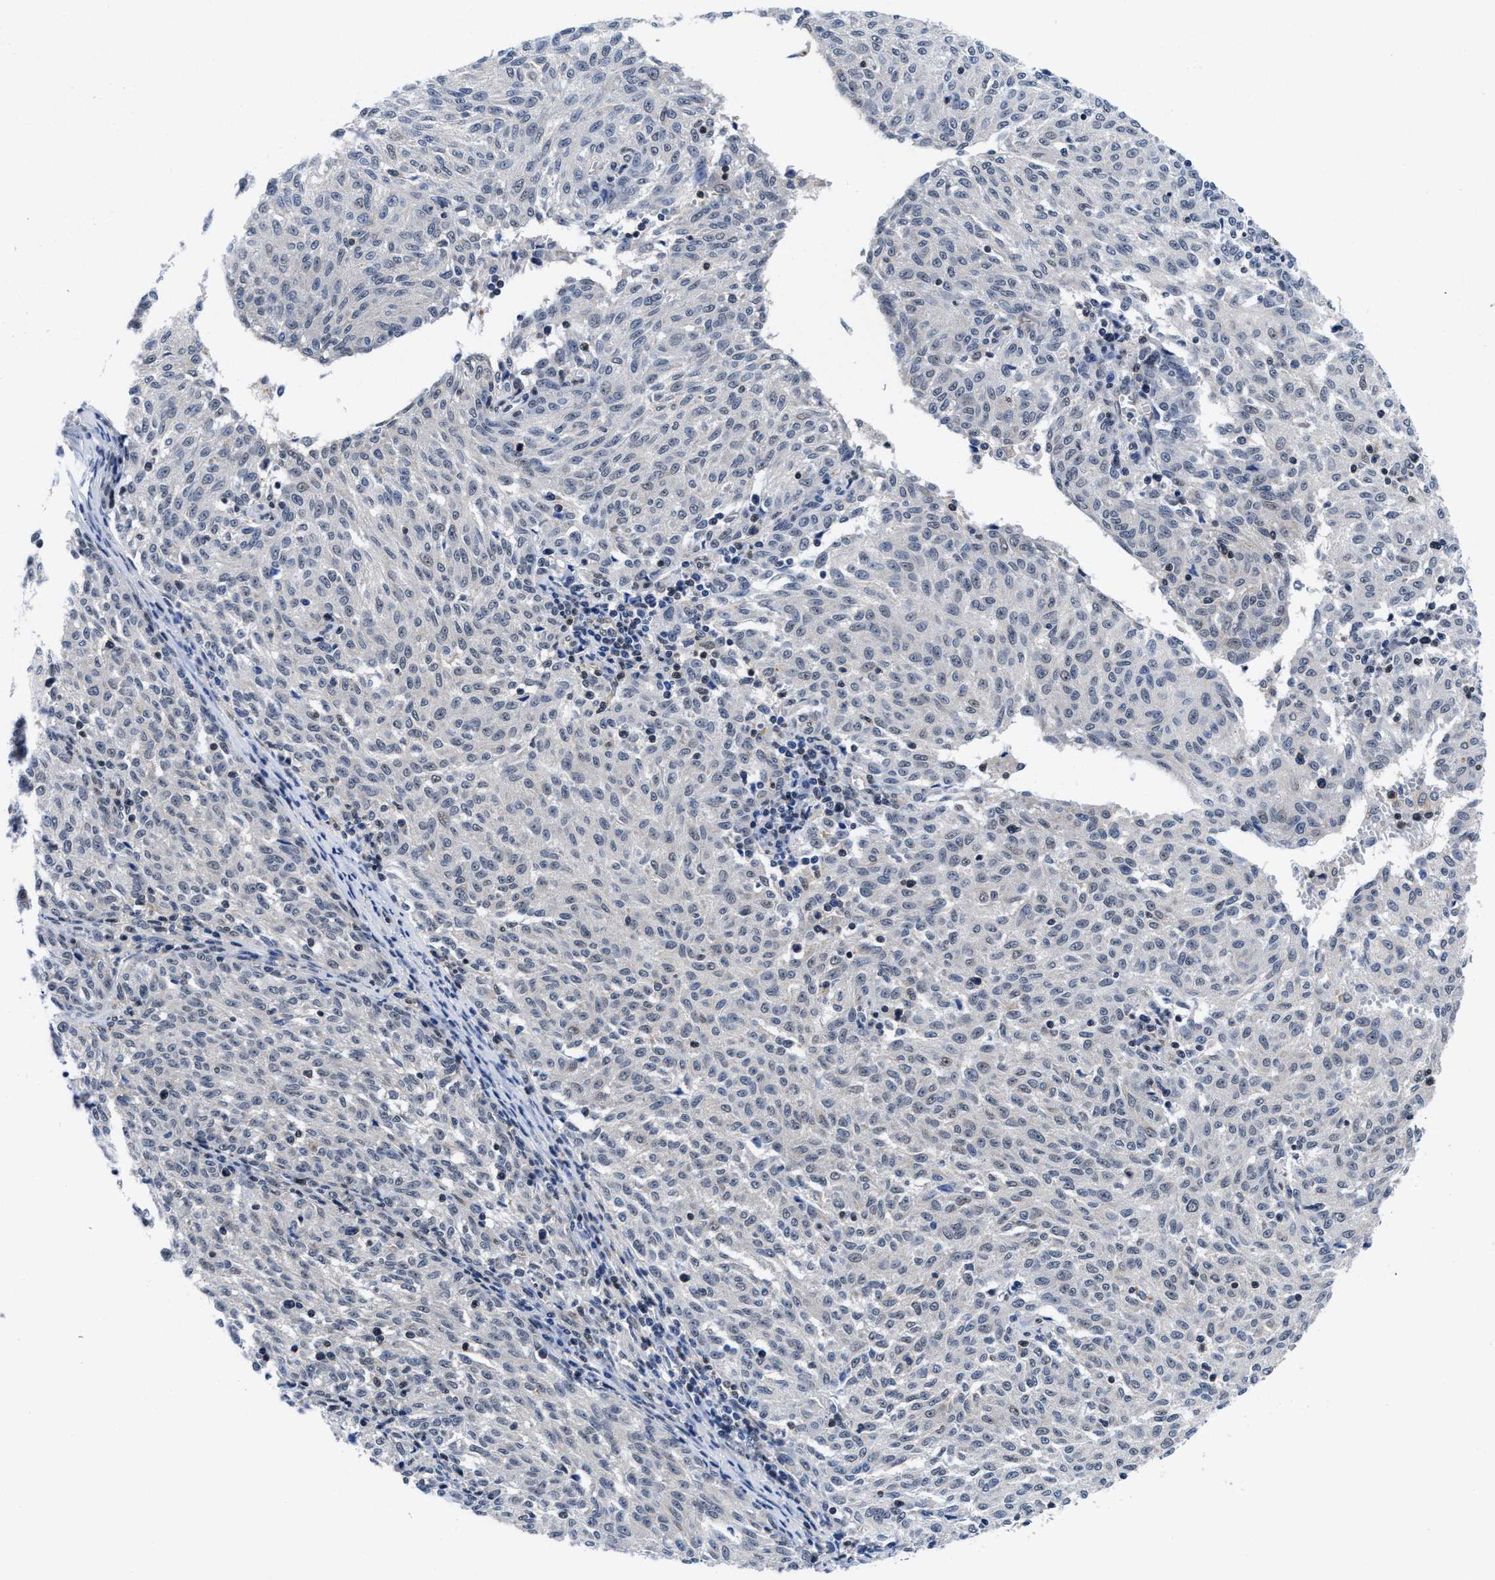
{"staining": {"intensity": "negative", "quantity": "none", "location": "none"}, "tissue": "melanoma", "cell_type": "Tumor cells", "image_type": "cancer", "snomed": [{"axis": "morphology", "description": "Malignant melanoma, NOS"}, {"axis": "topography", "description": "Skin"}], "caption": "The histopathology image reveals no staining of tumor cells in melanoma.", "gene": "ACLY", "patient": {"sex": "female", "age": 72}}